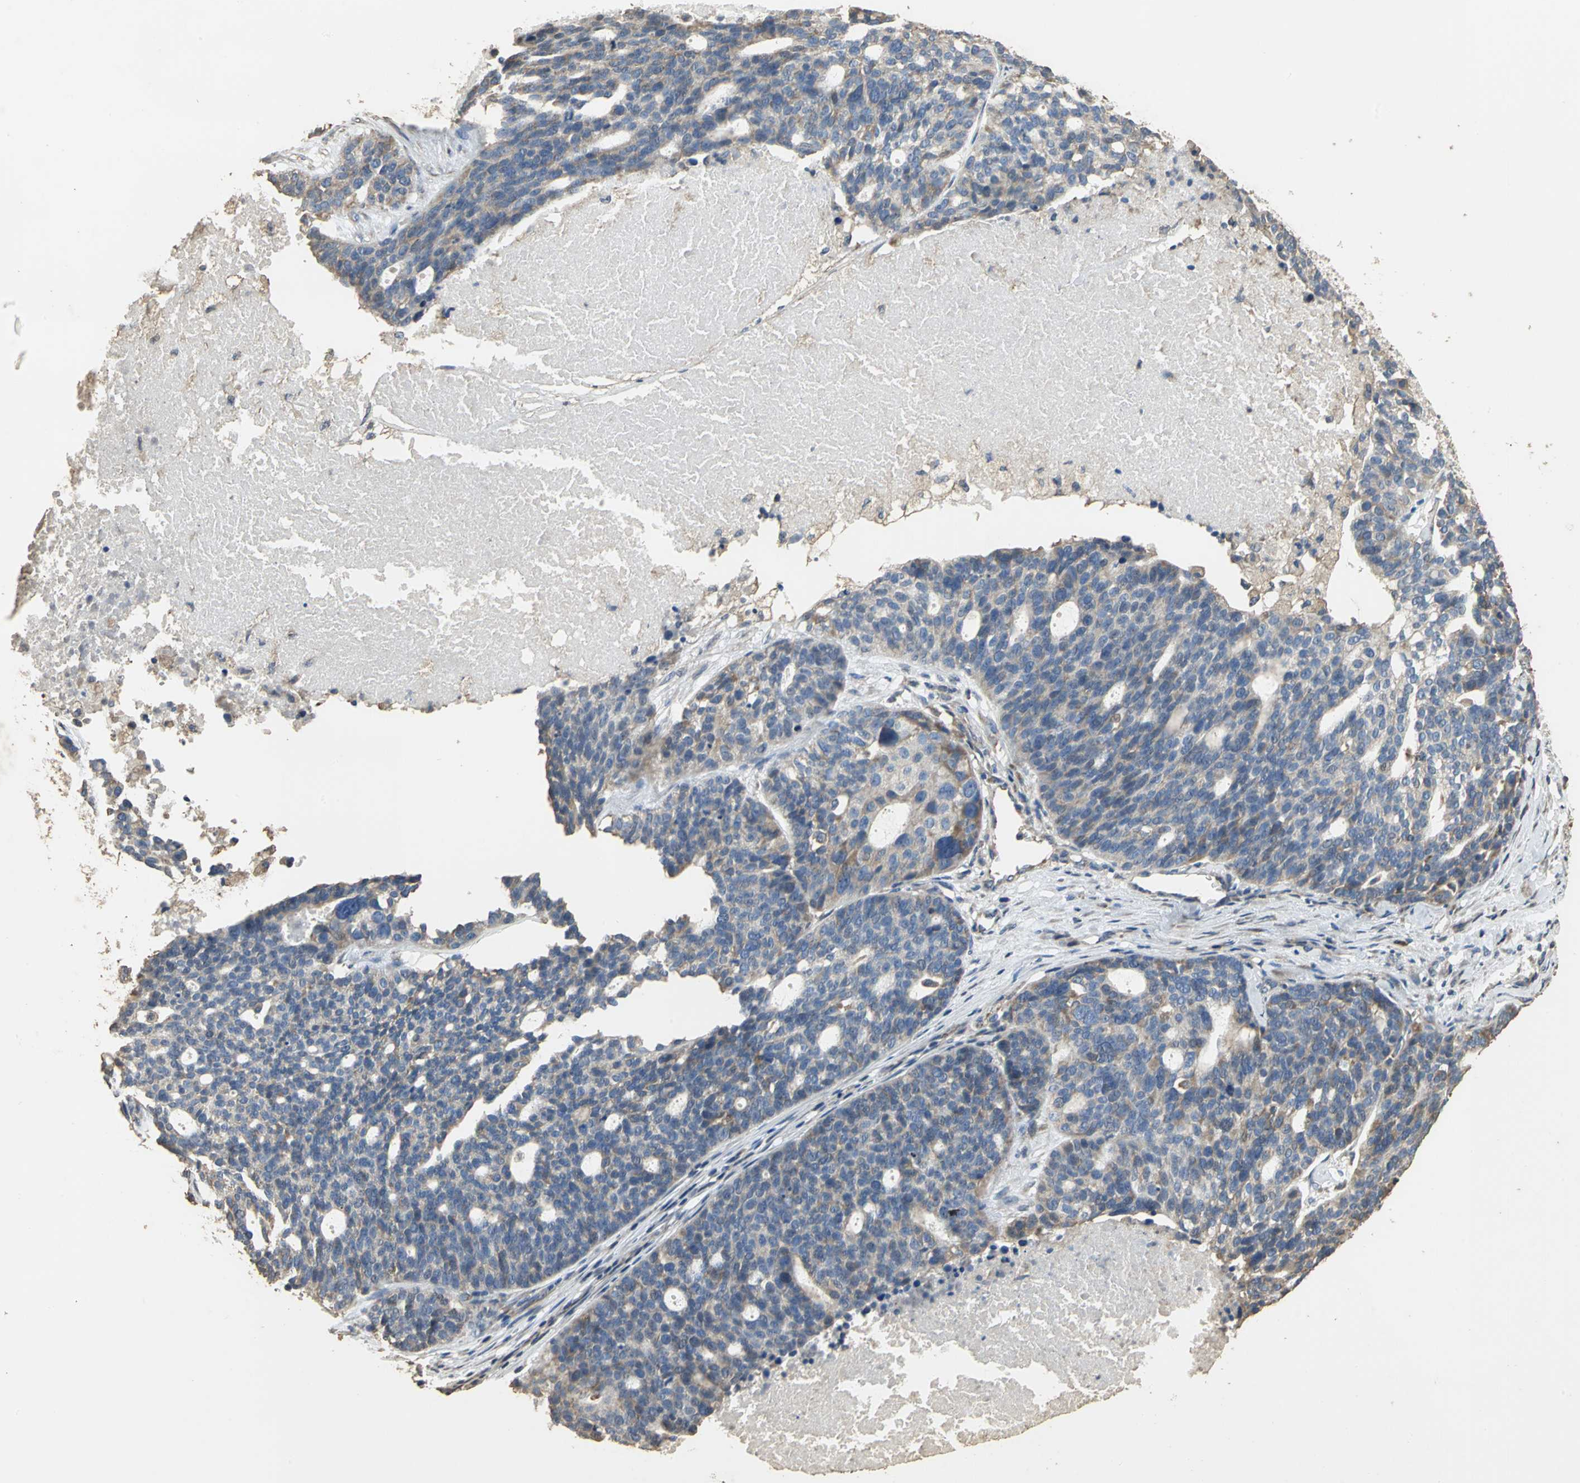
{"staining": {"intensity": "weak", "quantity": "25%-75%", "location": "cytoplasmic/membranous"}, "tissue": "ovarian cancer", "cell_type": "Tumor cells", "image_type": "cancer", "snomed": [{"axis": "morphology", "description": "Cystadenocarcinoma, serous, NOS"}, {"axis": "topography", "description": "Ovary"}], "caption": "Human serous cystadenocarcinoma (ovarian) stained with a brown dye reveals weak cytoplasmic/membranous positive positivity in about 25%-75% of tumor cells.", "gene": "ACSL4", "patient": {"sex": "female", "age": 59}}